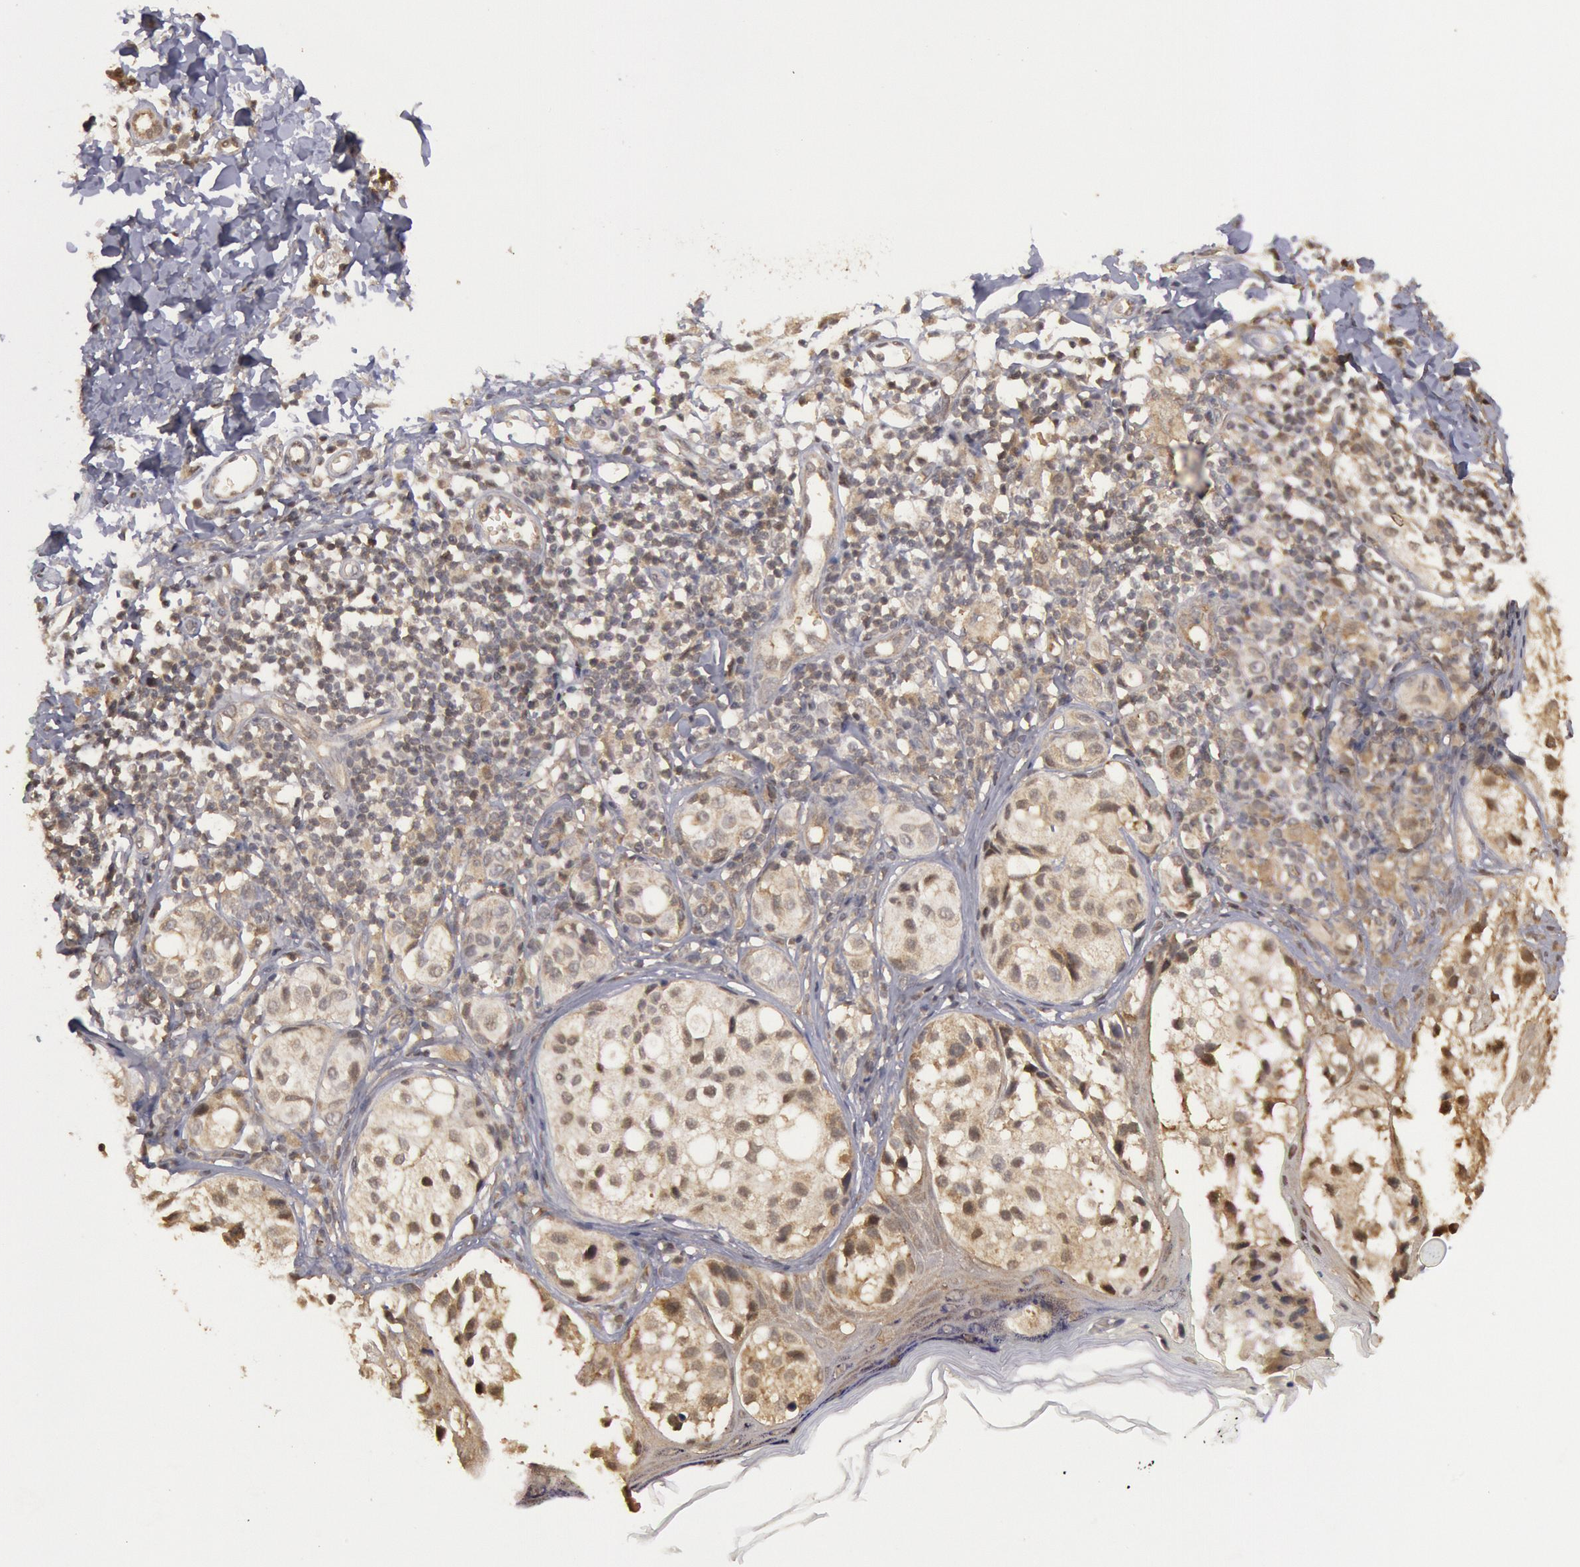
{"staining": {"intensity": "weak", "quantity": "25%-75%", "location": "cytoplasmic/membranous,nuclear"}, "tissue": "melanoma", "cell_type": "Tumor cells", "image_type": "cancer", "snomed": [{"axis": "morphology", "description": "Malignant melanoma, NOS"}, {"axis": "topography", "description": "Skin"}], "caption": "IHC micrograph of malignant melanoma stained for a protein (brown), which demonstrates low levels of weak cytoplasmic/membranous and nuclear staining in about 25%-75% of tumor cells.", "gene": "USP14", "patient": {"sex": "male", "age": 23}}